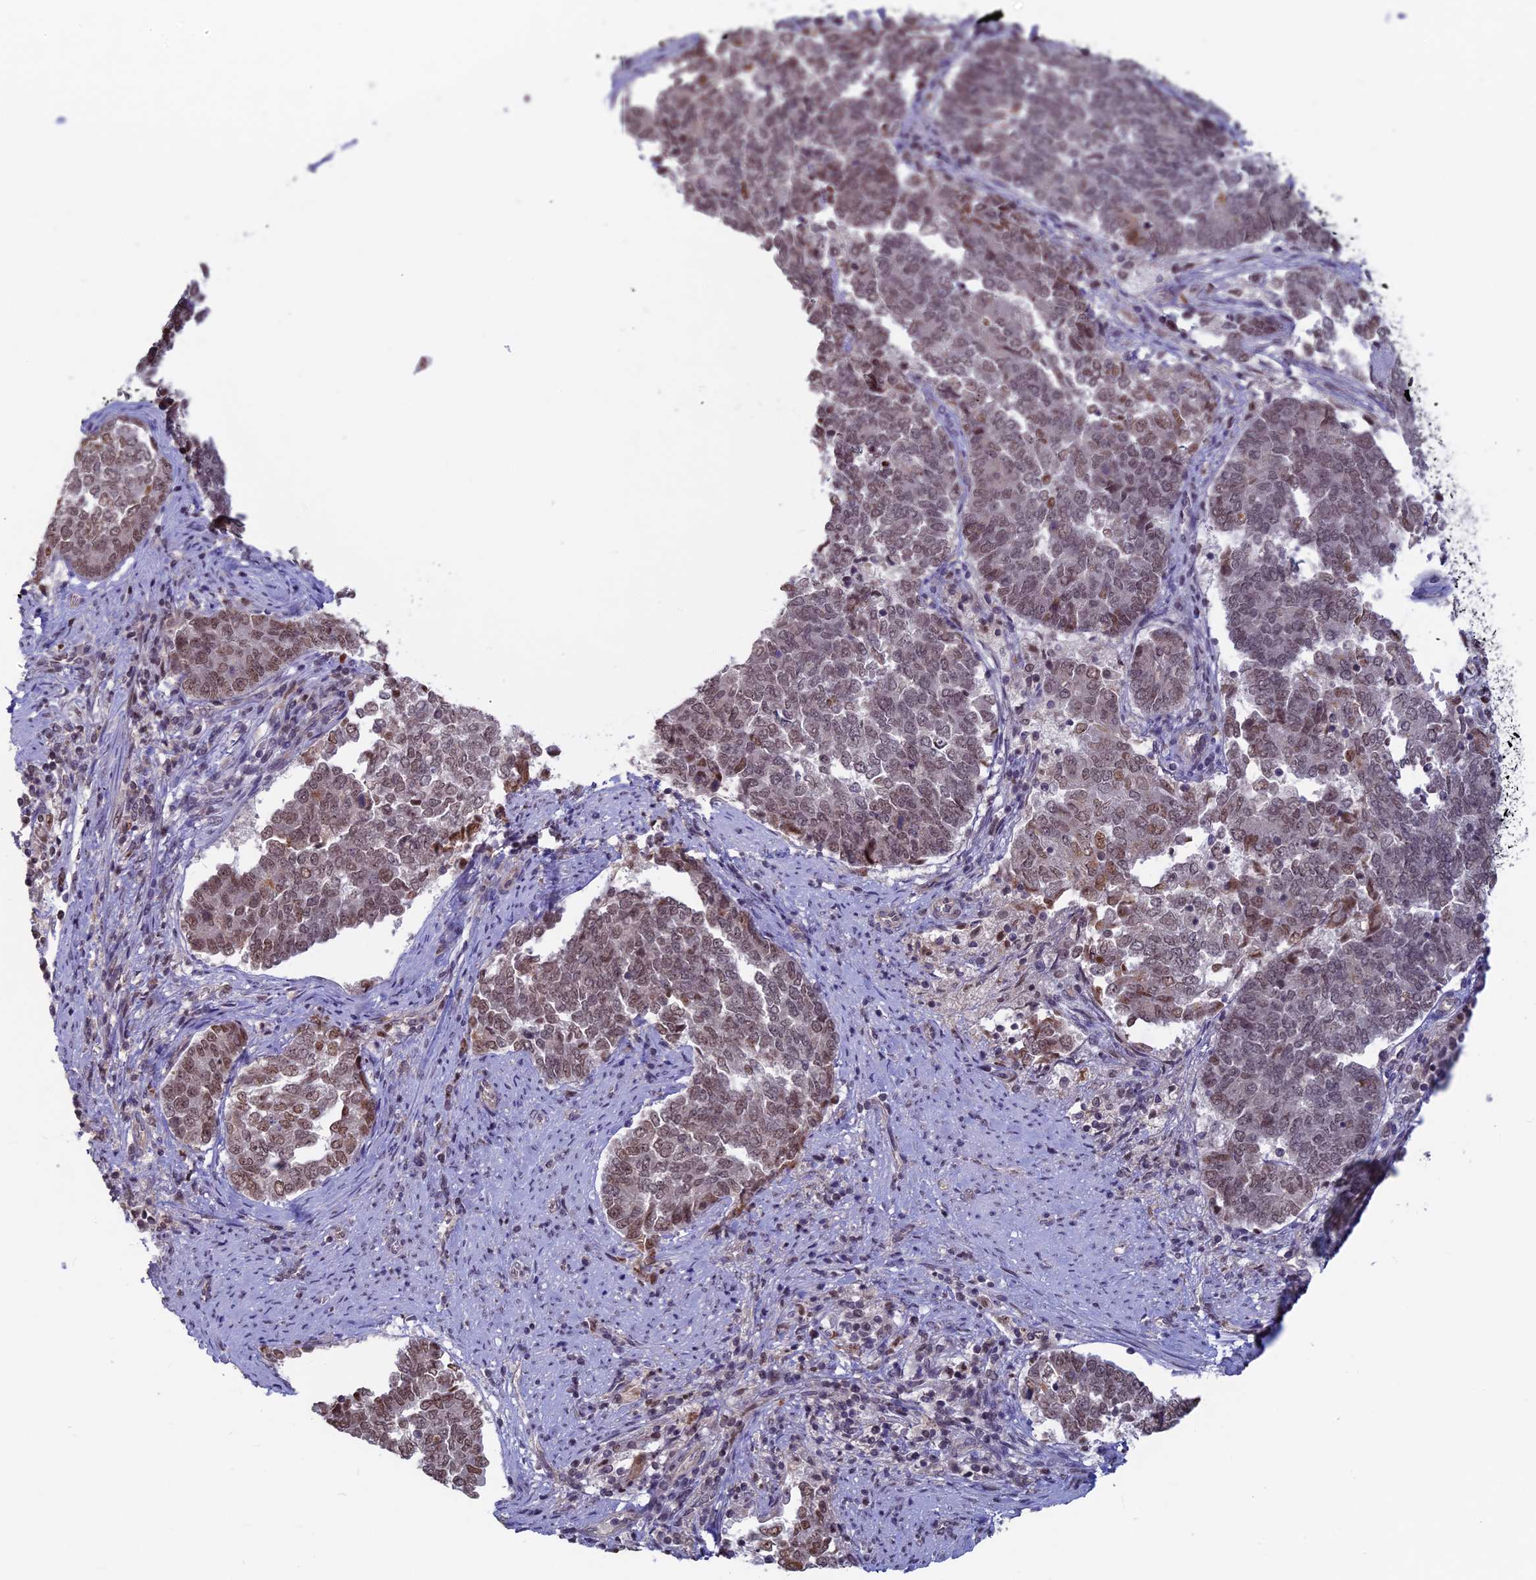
{"staining": {"intensity": "weak", "quantity": ">75%", "location": "nuclear"}, "tissue": "endometrial cancer", "cell_type": "Tumor cells", "image_type": "cancer", "snomed": [{"axis": "morphology", "description": "Adenocarcinoma, NOS"}, {"axis": "topography", "description": "Endometrium"}], "caption": "Protein expression analysis of endometrial cancer (adenocarcinoma) demonstrates weak nuclear expression in approximately >75% of tumor cells. (Stains: DAB (3,3'-diaminobenzidine) in brown, nuclei in blue, Microscopy: brightfield microscopy at high magnification).", "gene": "SPIRE1", "patient": {"sex": "female", "age": 80}}